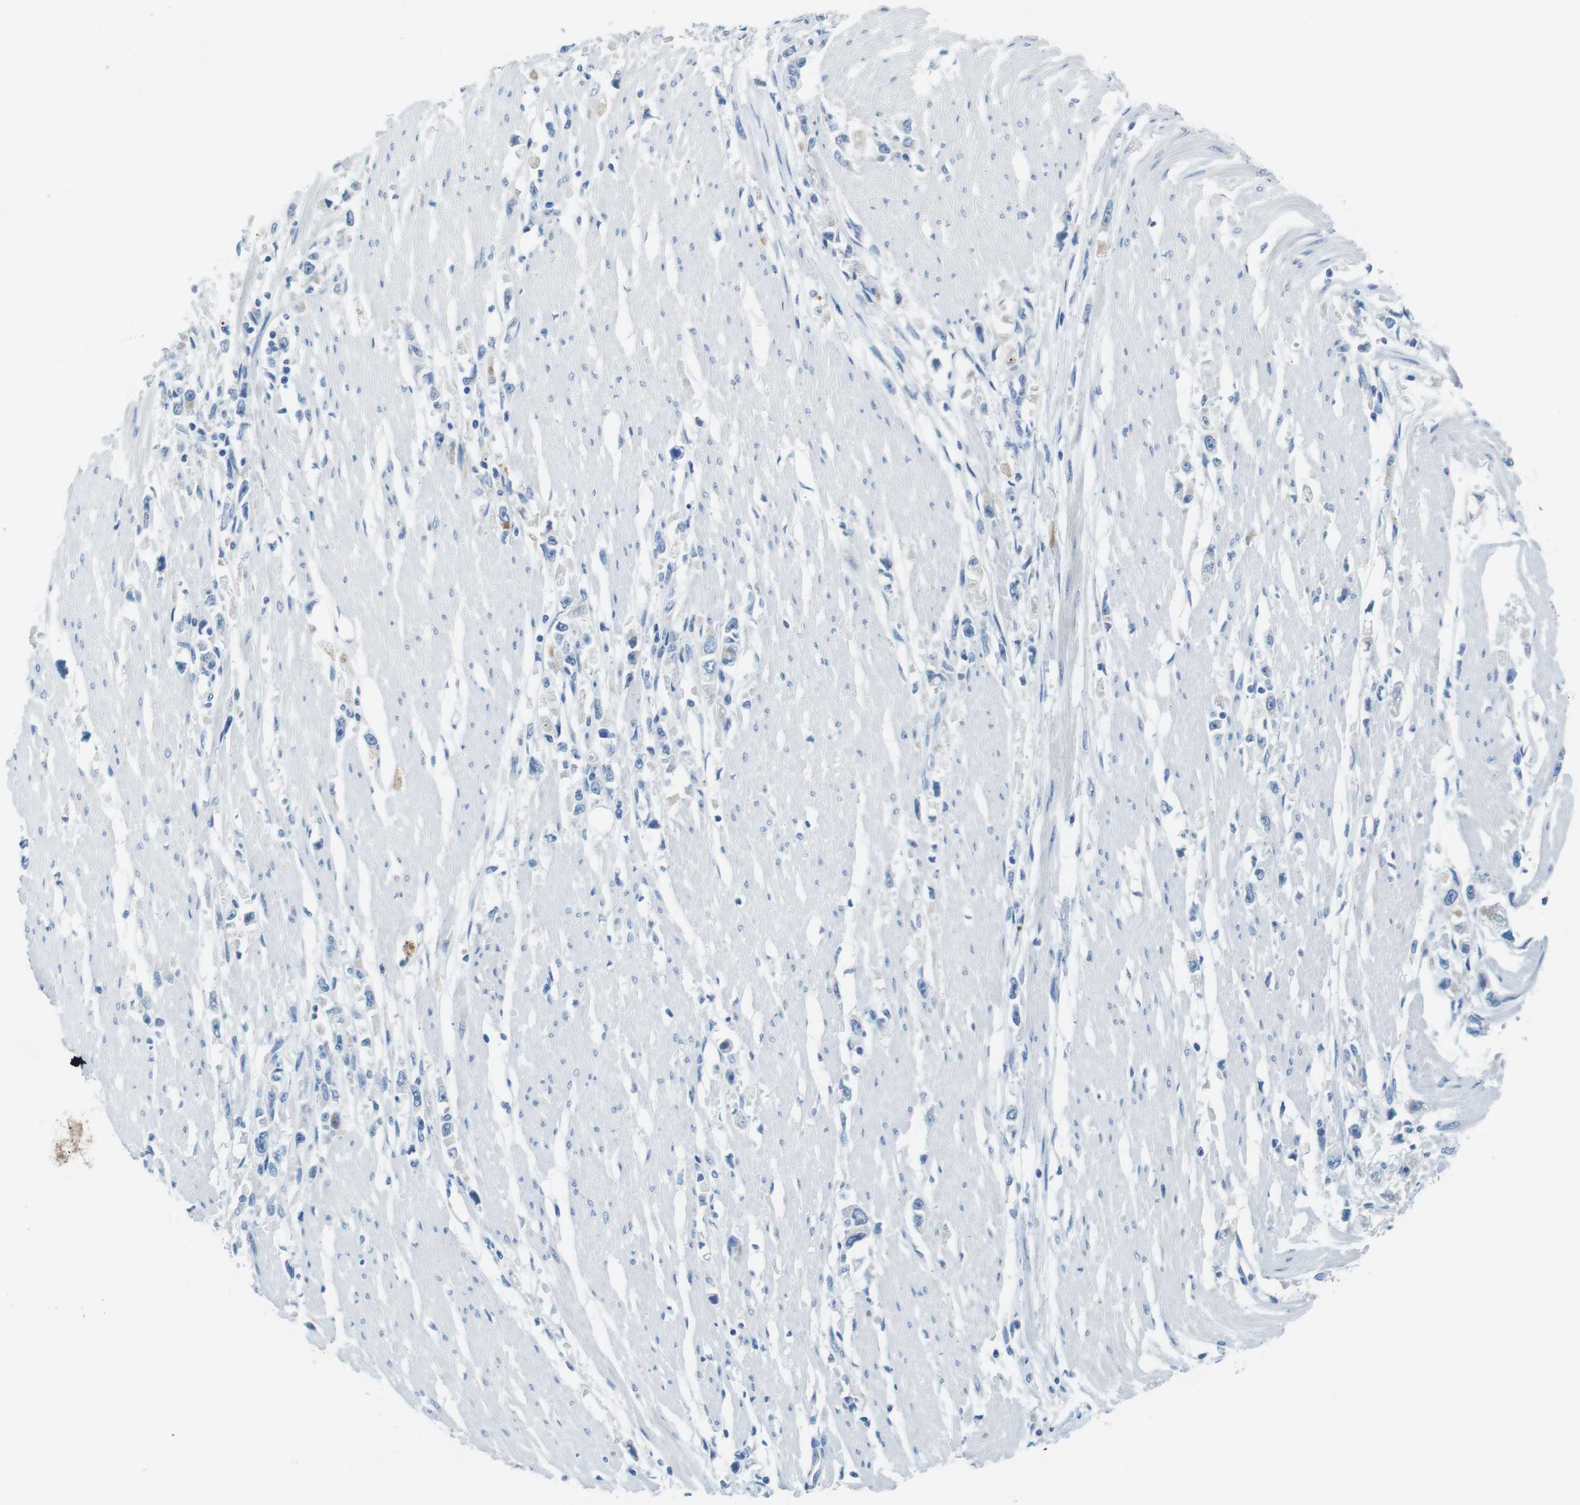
{"staining": {"intensity": "negative", "quantity": "none", "location": "none"}, "tissue": "stomach cancer", "cell_type": "Tumor cells", "image_type": "cancer", "snomed": [{"axis": "morphology", "description": "Adenocarcinoma, NOS"}, {"axis": "topography", "description": "Stomach"}], "caption": "Immunohistochemistry (IHC) micrograph of adenocarcinoma (stomach) stained for a protein (brown), which shows no positivity in tumor cells. Nuclei are stained in blue.", "gene": "SLC35A3", "patient": {"sex": "female", "age": 59}}